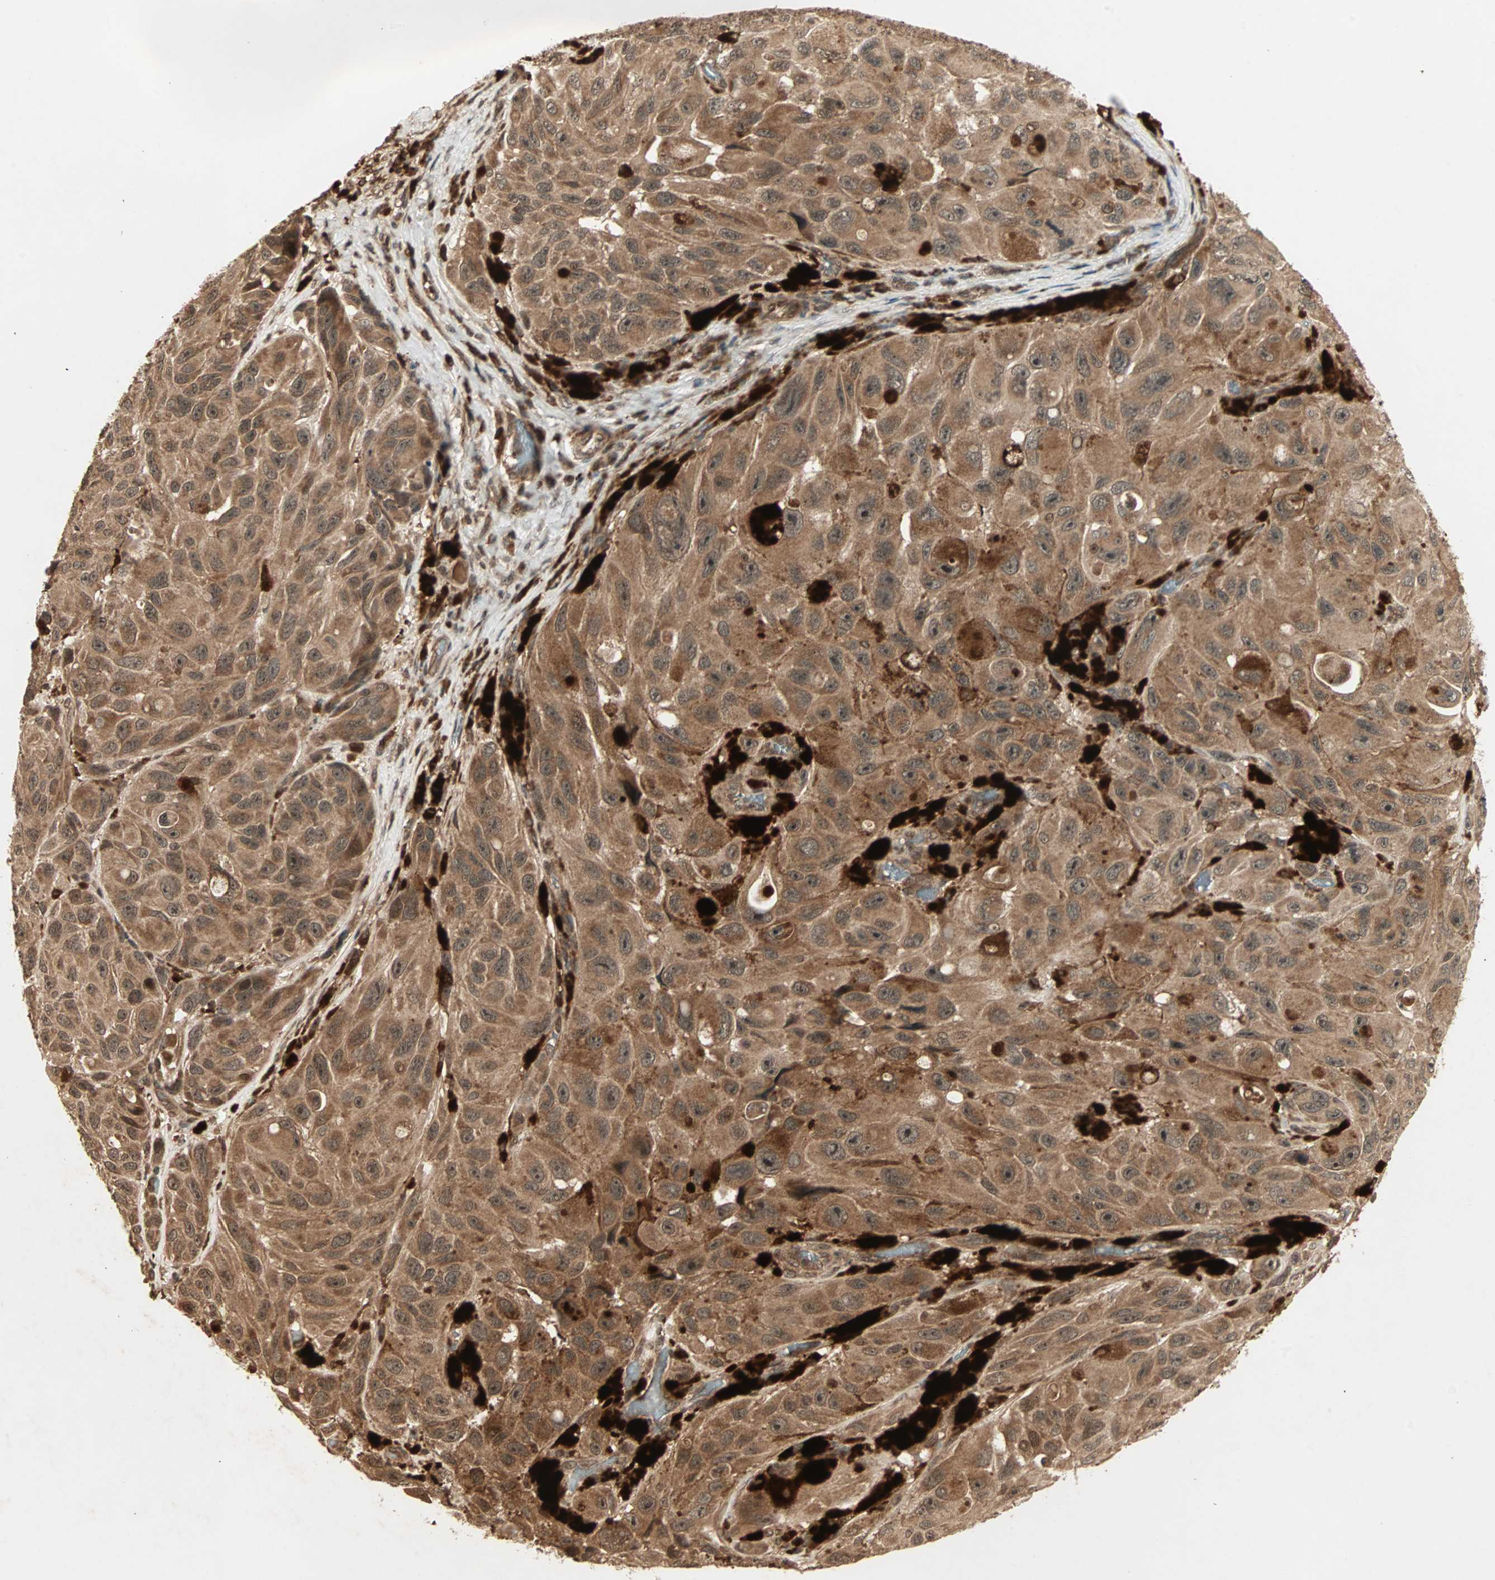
{"staining": {"intensity": "strong", "quantity": ">75%", "location": "cytoplasmic/membranous"}, "tissue": "melanoma", "cell_type": "Tumor cells", "image_type": "cancer", "snomed": [{"axis": "morphology", "description": "Malignant melanoma, NOS"}, {"axis": "topography", "description": "Skin"}], "caption": "The image displays staining of melanoma, revealing strong cytoplasmic/membranous protein positivity (brown color) within tumor cells. The protein of interest is shown in brown color, while the nuclei are stained blue.", "gene": "RFFL", "patient": {"sex": "female", "age": 73}}